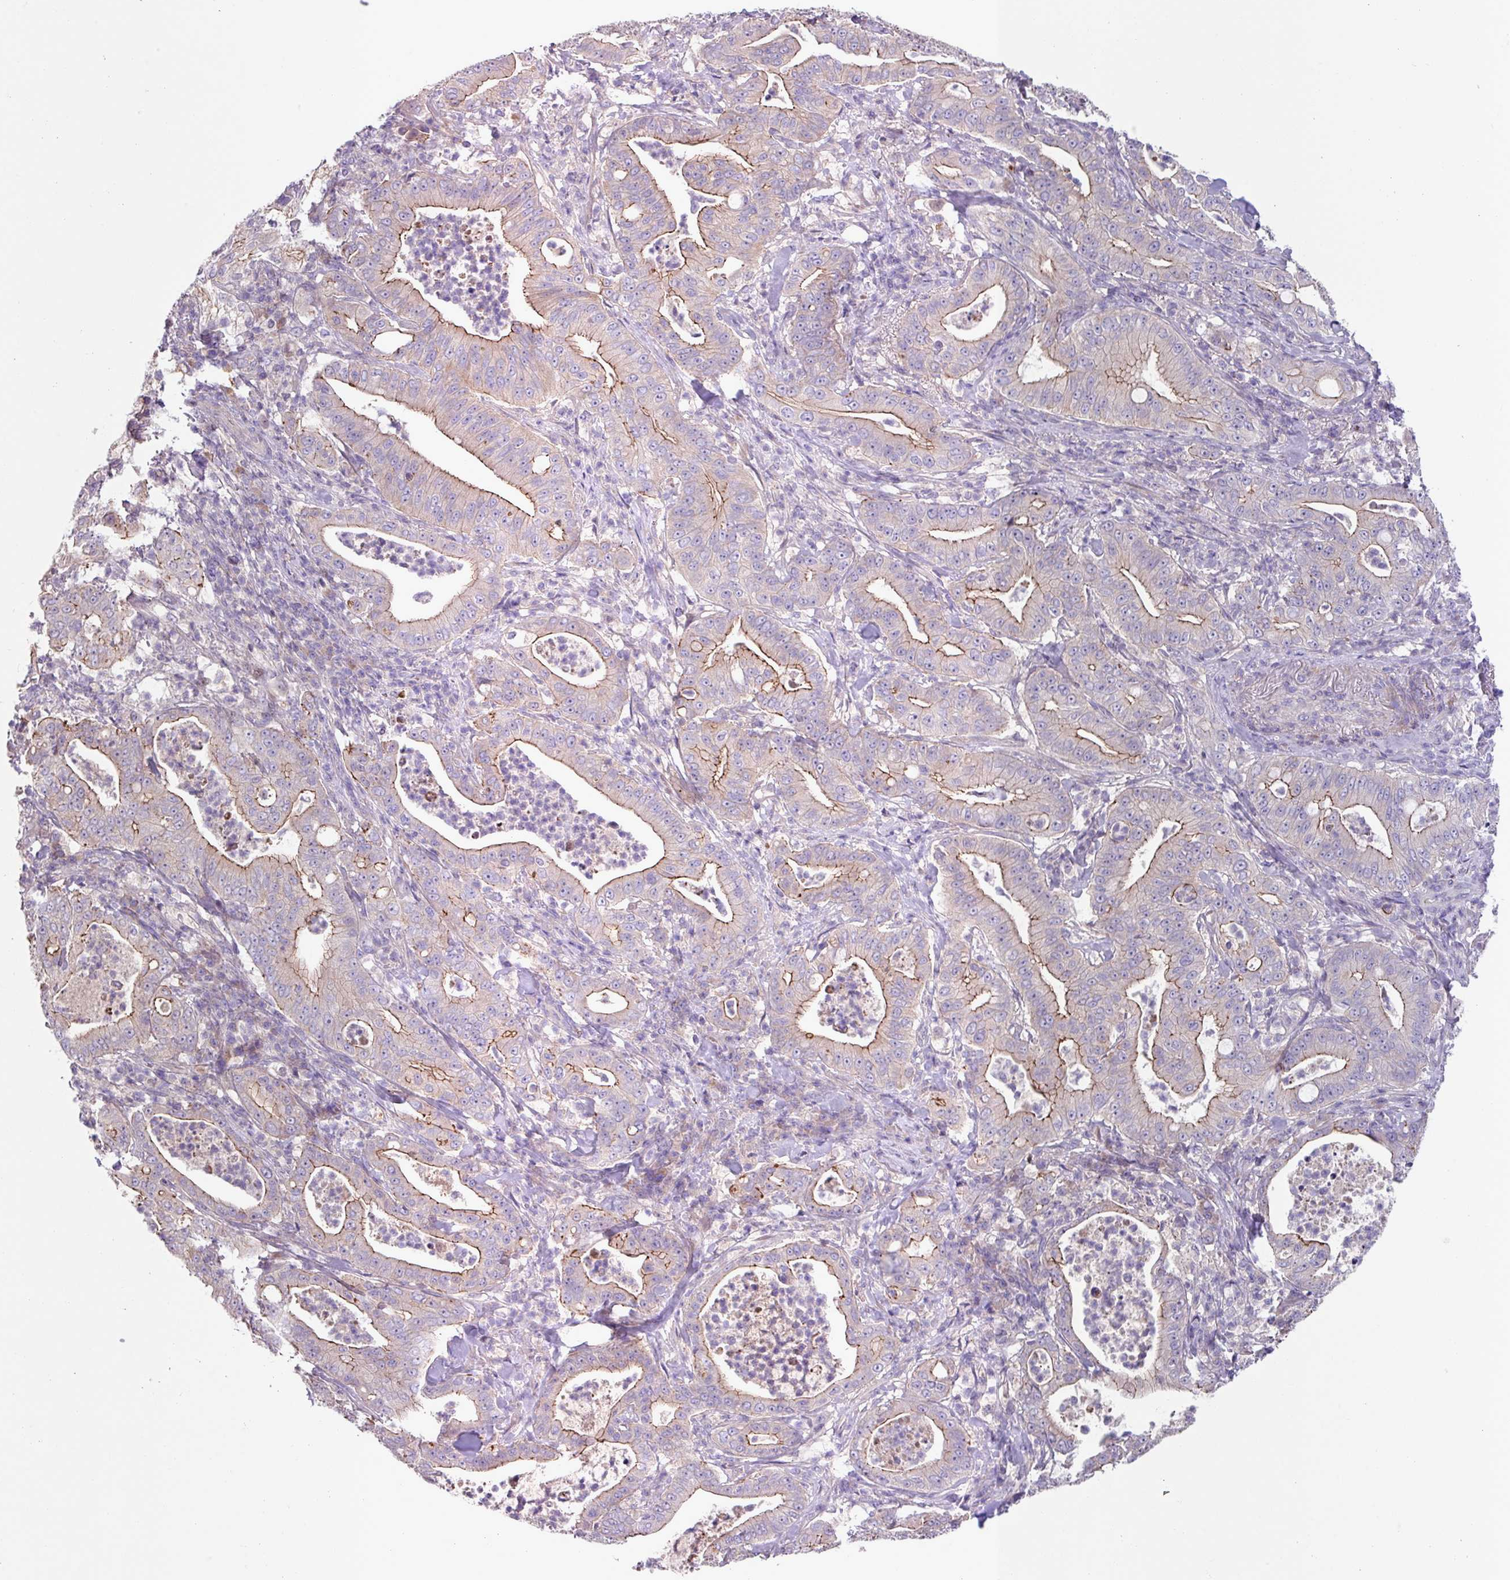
{"staining": {"intensity": "moderate", "quantity": "25%-75%", "location": "cytoplasmic/membranous"}, "tissue": "pancreatic cancer", "cell_type": "Tumor cells", "image_type": "cancer", "snomed": [{"axis": "morphology", "description": "Adenocarcinoma, NOS"}, {"axis": "topography", "description": "Pancreas"}], "caption": "Protein staining displays moderate cytoplasmic/membranous staining in approximately 25%-75% of tumor cells in pancreatic cancer.", "gene": "IQCJ", "patient": {"sex": "male", "age": 71}}